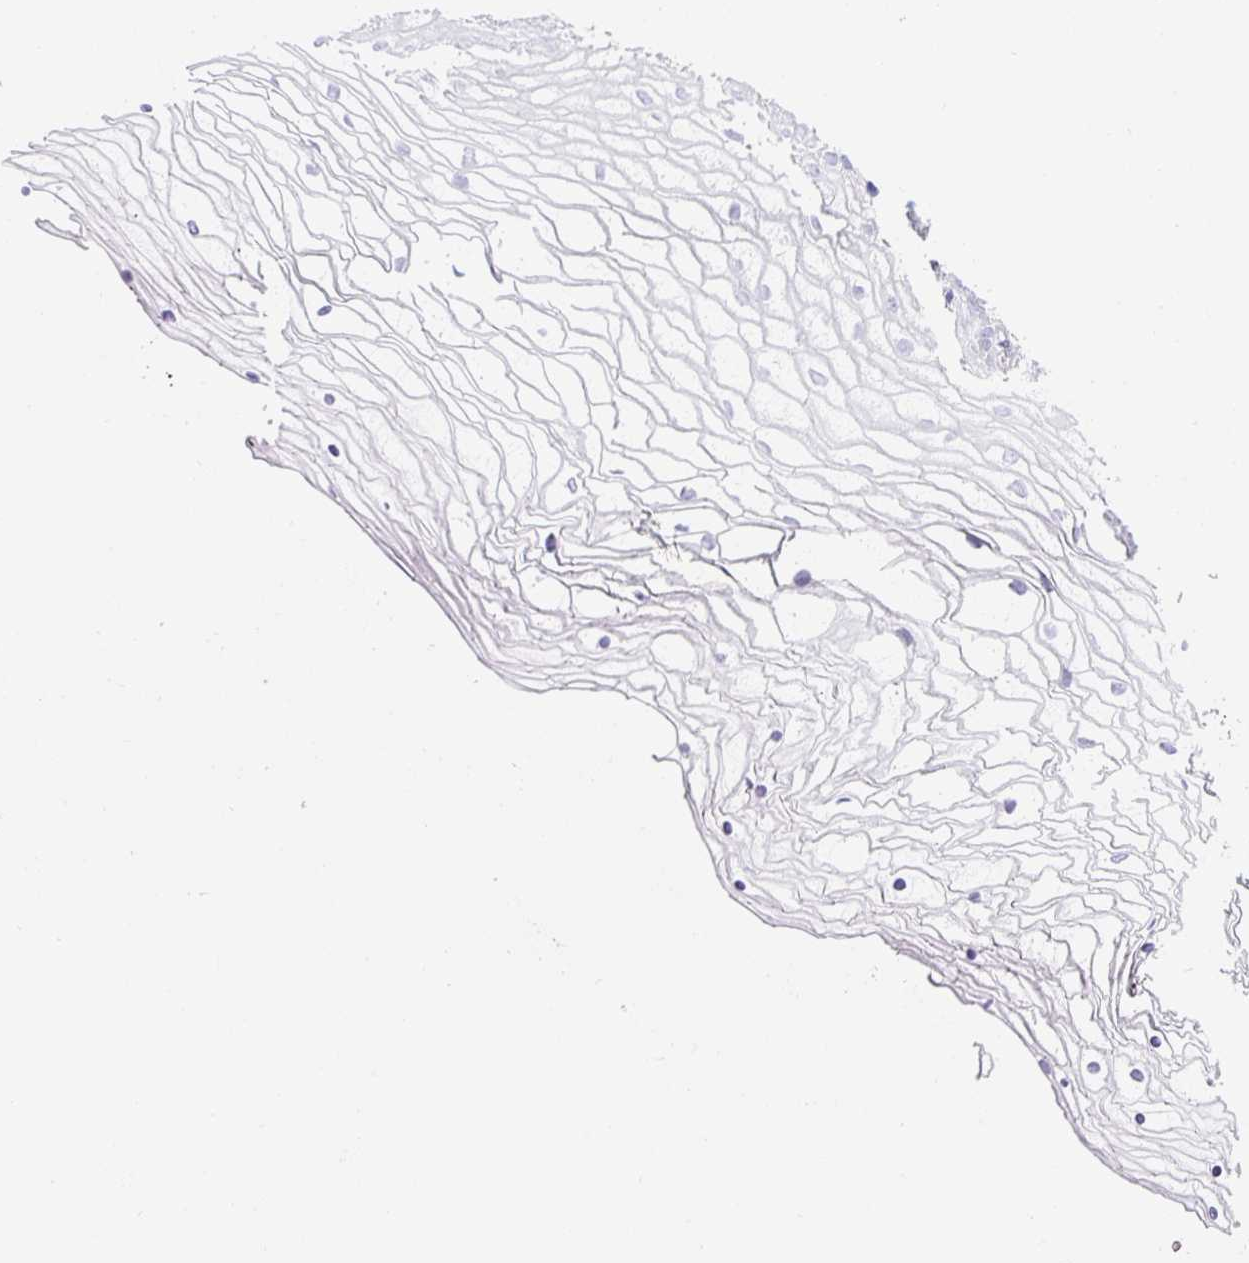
{"staining": {"intensity": "negative", "quantity": "none", "location": "none"}, "tissue": "vagina", "cell_type": "Squamous epithelial cells", "image_type": "normal", "snomed": [{"axis": "morphology", "description": "Normal tissue, NOS"}, {"axis": "topography", "description": "Vagina"}], "caption": "Immunohistochemistry (IHC) of normal human vagina displays no staining in squamous epithelial cells.", "gene": "ASB4", "patient": {"sex": "female", "age": 56}}